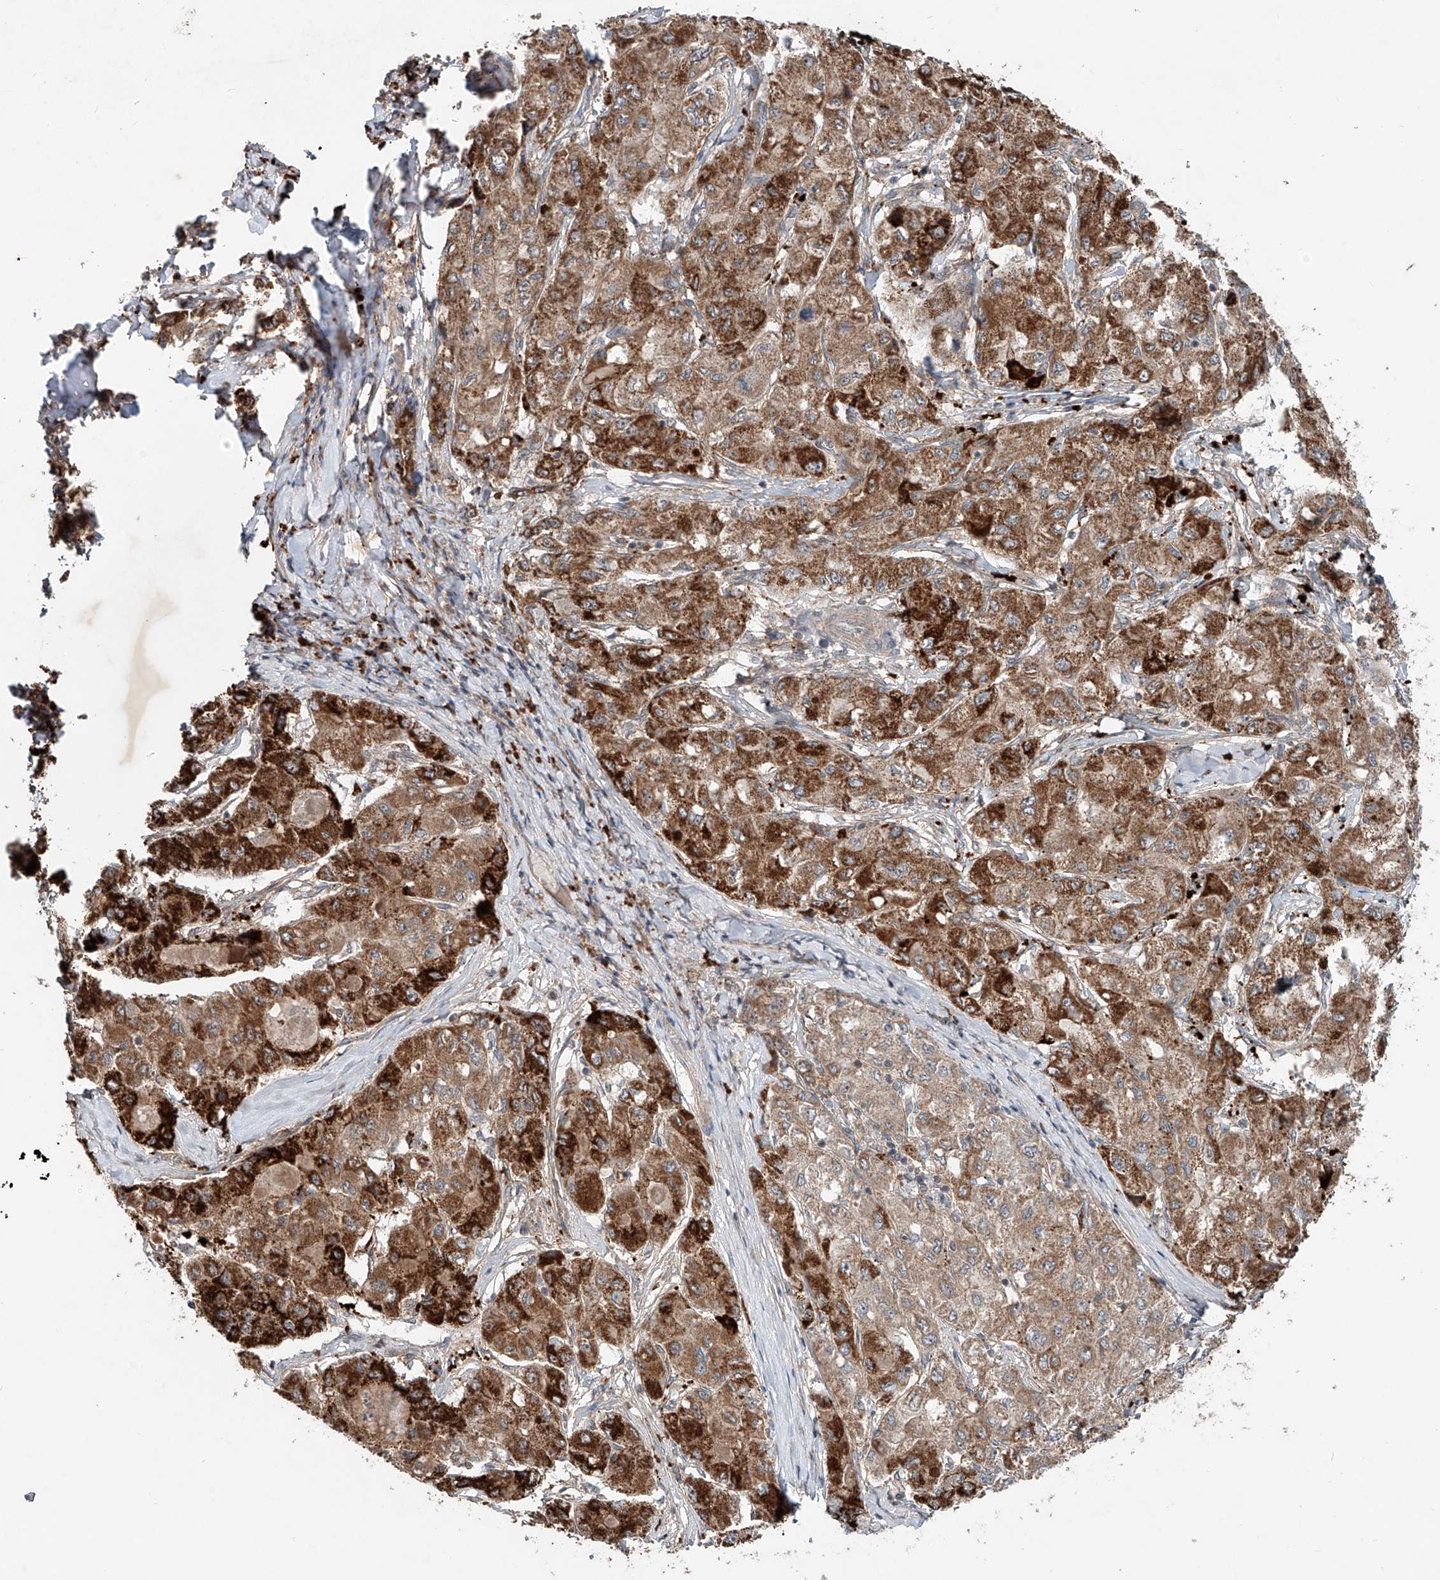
{"staining": {"intensity": "strong", "quantity": ">75%", "location": "cytoplasmic/membranous"}, "tissue": "liver cancer", "cell_type": "Tumor cells", "image_type": "cancer", "snomed": [{"axis": "morphology", "description": "Carcinoma, Hepatocellular, NOS"}, {"axis": "topography", "description": "Liver"}], "caption": "Immunohistochemistry staining of hepatocellular carcinoma (liver), which exhibits high levels of strong cytoplasmic/membranous staining in about >75% of tumor cells indicating strong cytoplasmic/membranous protein expression. The staining was performed using DAB (3,3'-diaminobenzidine) (brown) for protein detection and nuclei were counterstained in hematoxylin (blue).", "gene": "IER5", "patient": {"sex": "male", "age": 80}}